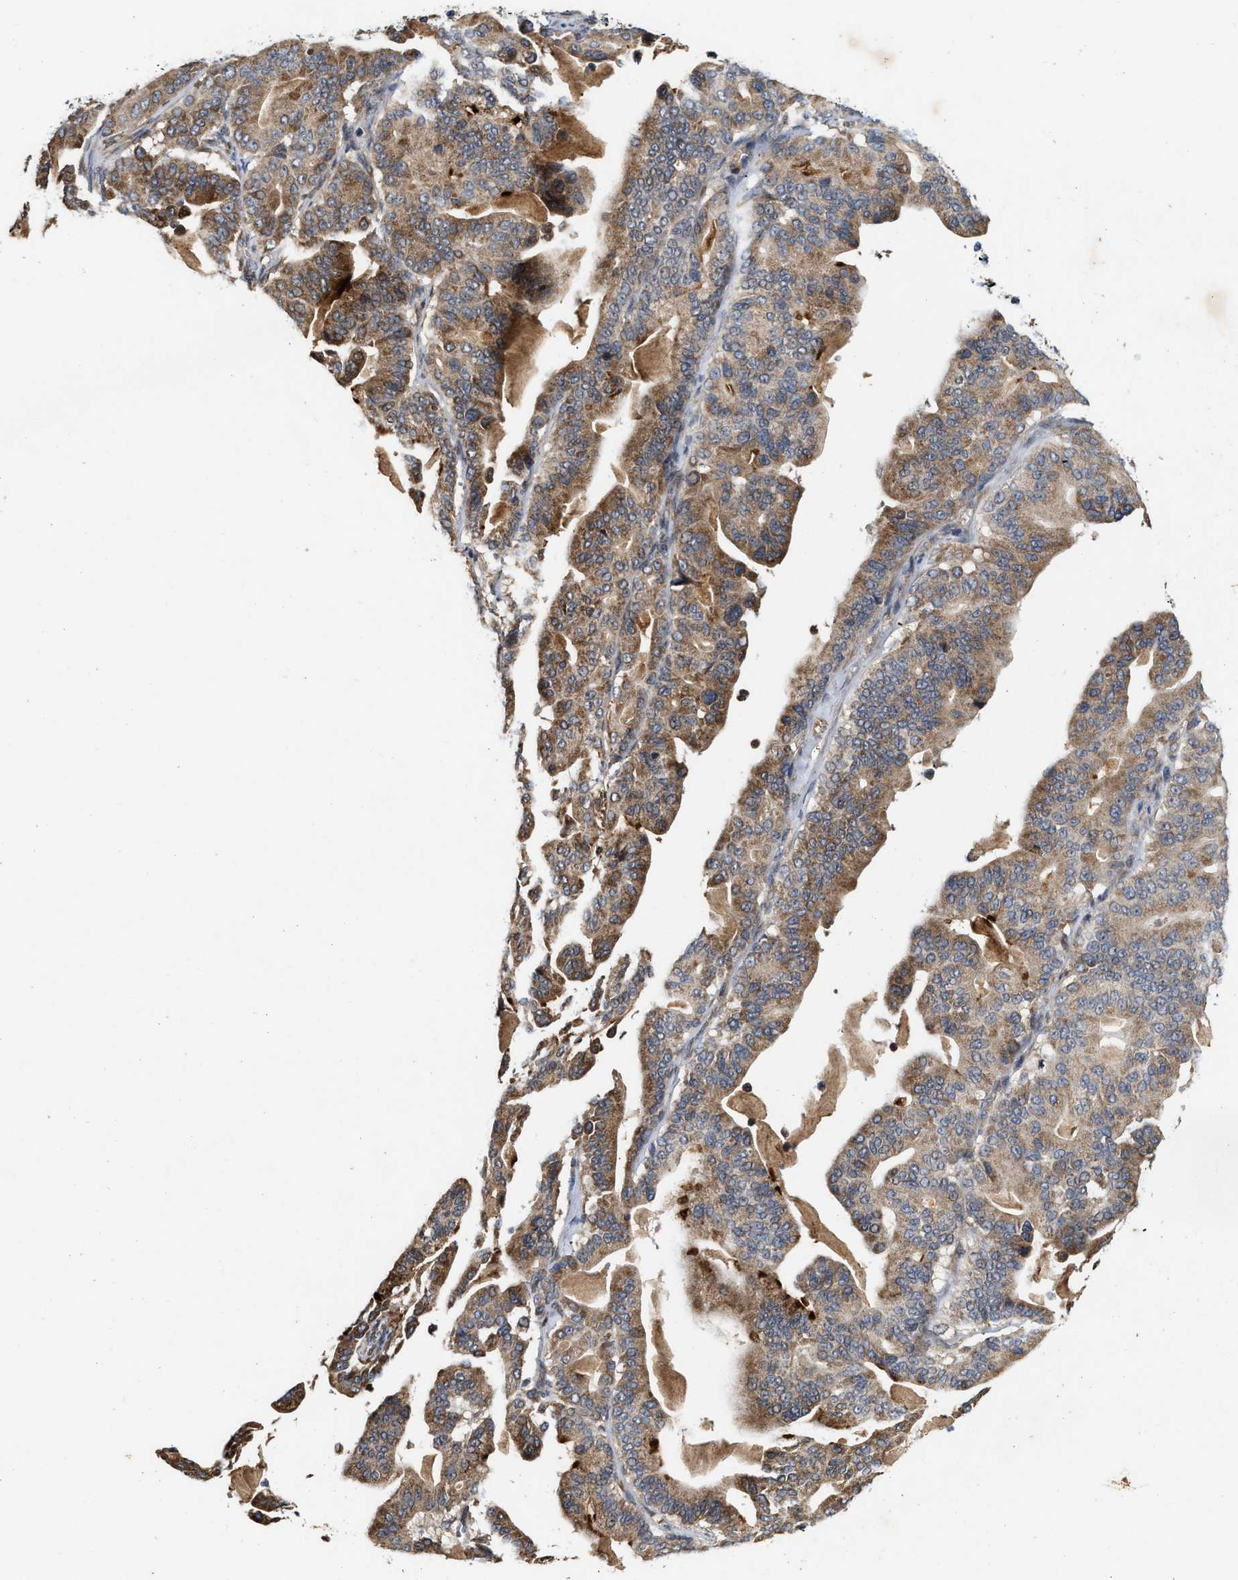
{"staining": {"intensity": "moderate", "quantity": ">75%", "location": "cytoplasmic/membranous"}, "tissue": "pancreatic cancer", "cell_type": "Tumor cells", "image_type": "cancer", "snomed": [{"axis": "morphology", "description": "Adenocarcinoma, NOS"}, {"axis": "topography", "description": "Pancreas"}], "caption": "Immunohistochemistry (IHC) (DAB (3,3'-diaminobenzidine)) staining of human adenocarcinoma (pancreatic) demonstrates moderate cytoplasmic/membranous protein positivity in about >75% of tumor cells.", "gene": "CFLAR", "patient": {"sex": "male", "age": 63}}